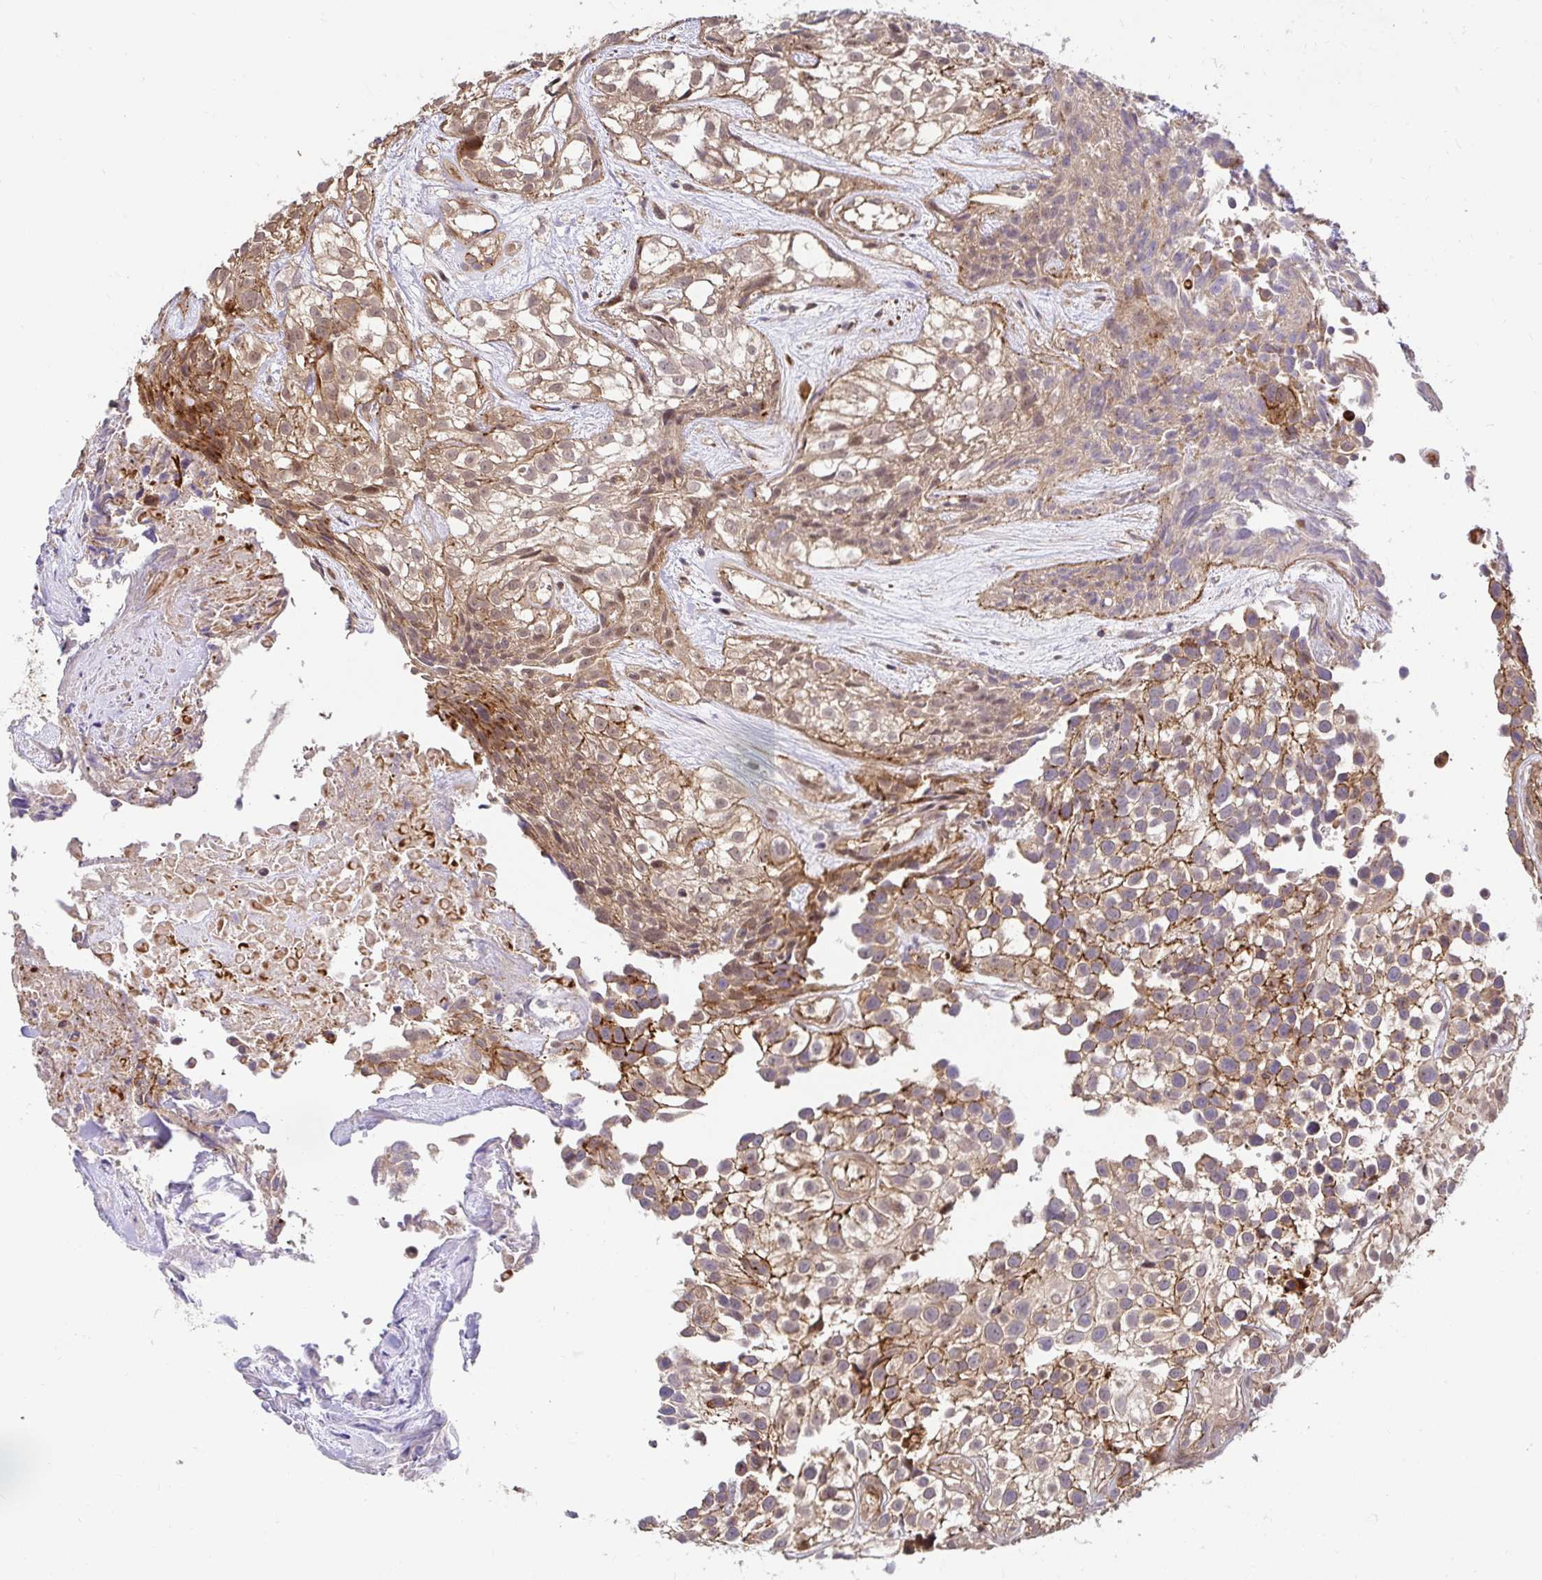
{"staining": {"intensity": "moderate", "quantity": "25%-75%", "location": "cytoplasmic/membranous"}, "tissue": "urothelial cancer", "cell_type": "Tumor cells", "image_type": "cancer", "snomed": [{"axis": "morphology", "description": "Urothelial carcinoma, High grade"}, {"axis": "topography", "description": "Urinary bladder"}], "caption": "This photomicrograph demonstrates immunohistochemistry staining of urothelial cancer, with medium moderate cytoplasmic/membranous positivity in approximately 25%-75% of tumor cells.", "gene": "PSMA4", "patient": {"sex": "male", "age": 56}}